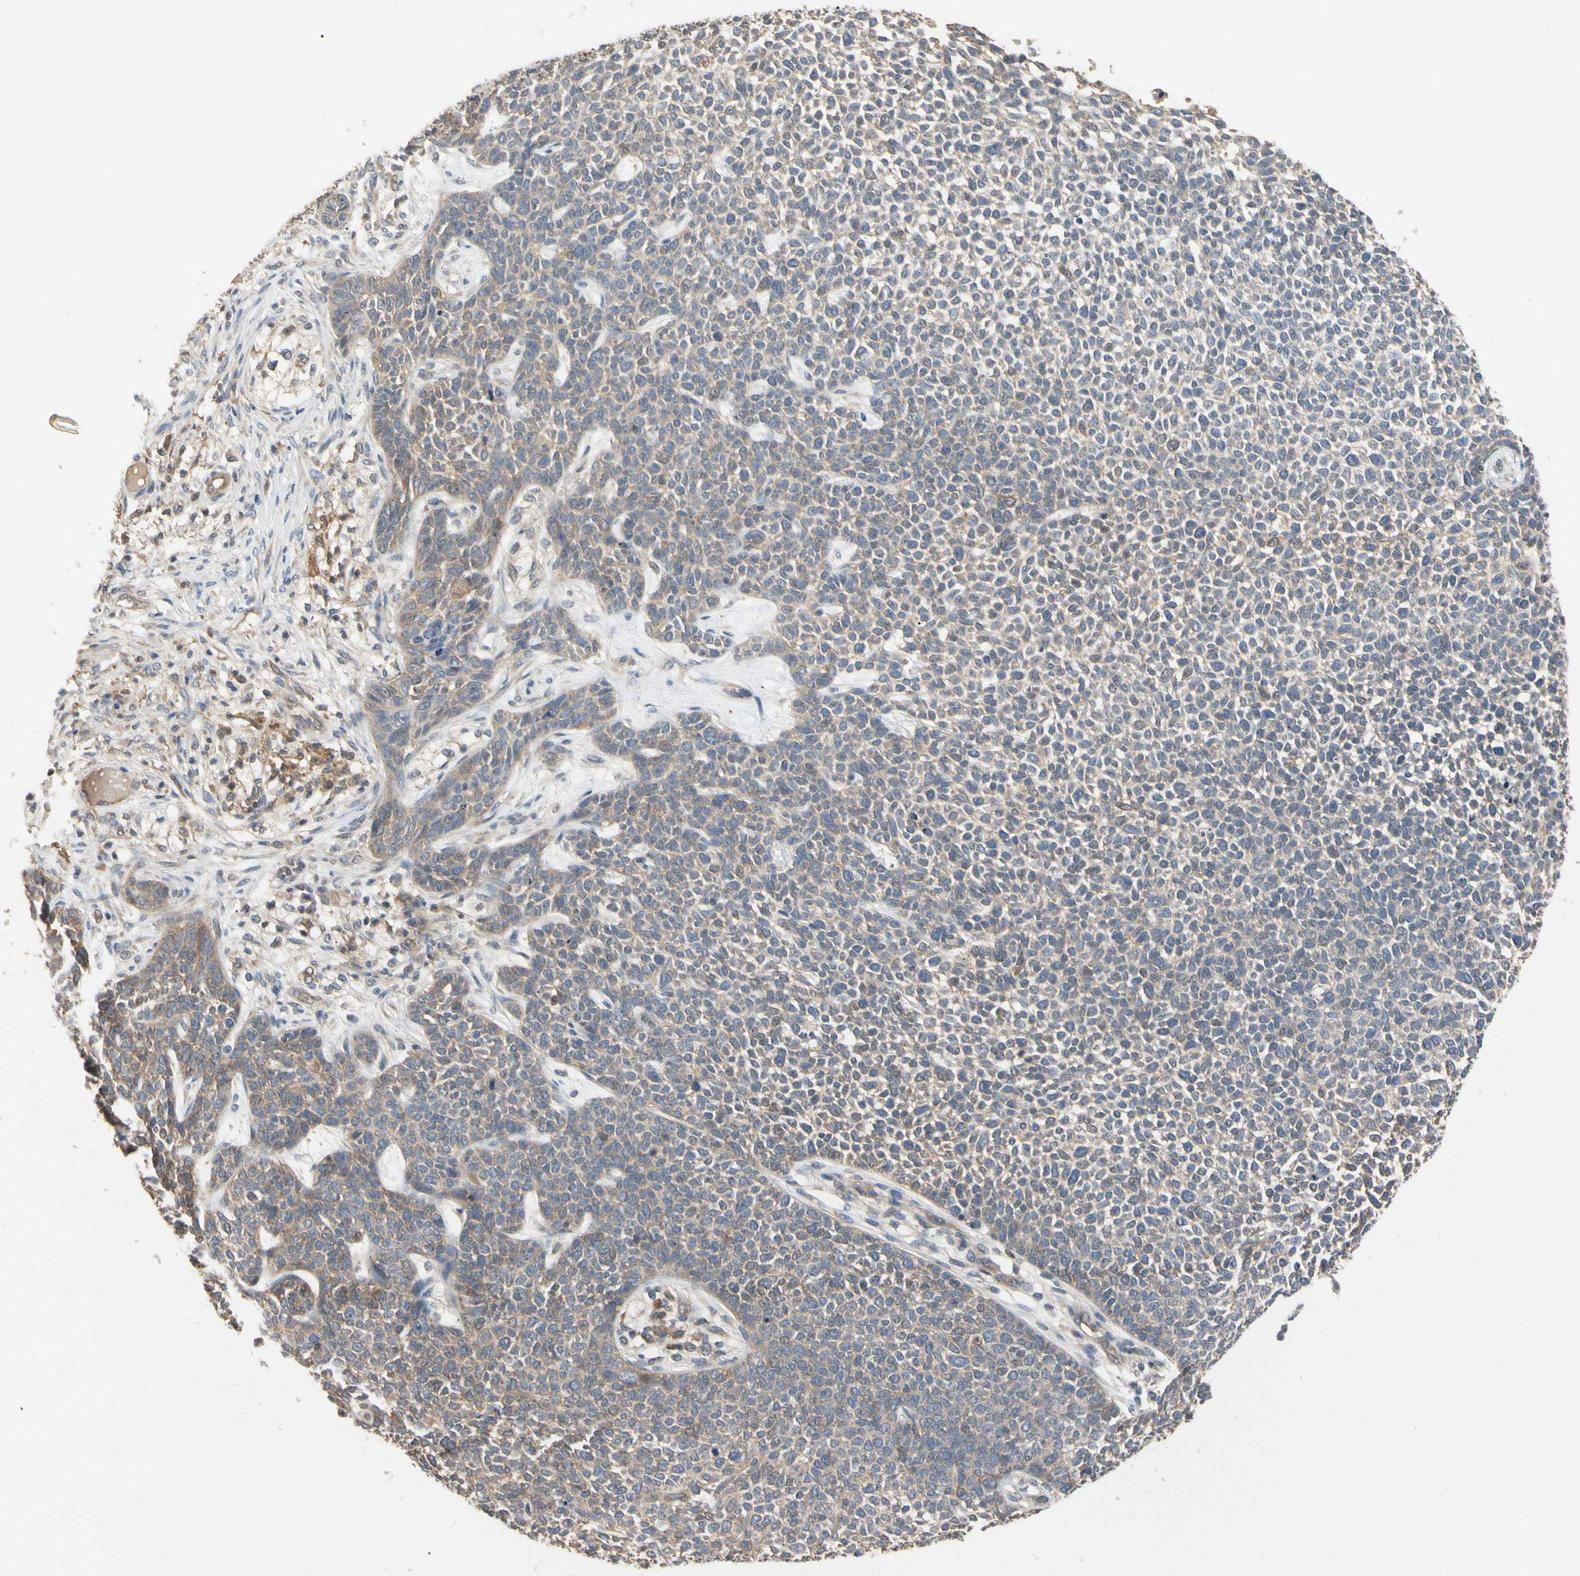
{"staining": {"intensity": "moderate", "quantity": ">75%", "location": "cytoplasmic/membranous"}, "tissue": "skin cancer", "cell_type": "Tumor cells", "image_type": "cancer", "snomed": [{"axis": "morphology", "description": "Basal cell carcinoma"}, {"axis": "topography", "description": "Skin"}], "caption": "Immunohistochemical staining of human skin cancer demonstrates medium levels of moderate cytoplasmic/membranous protein positivity in about >75% of tumor cells. (brown staining indicates protein expression, while blue staining denotes nuclei).", "gene": "DPP8", "patient": {"sex": "female", "age": 84}}